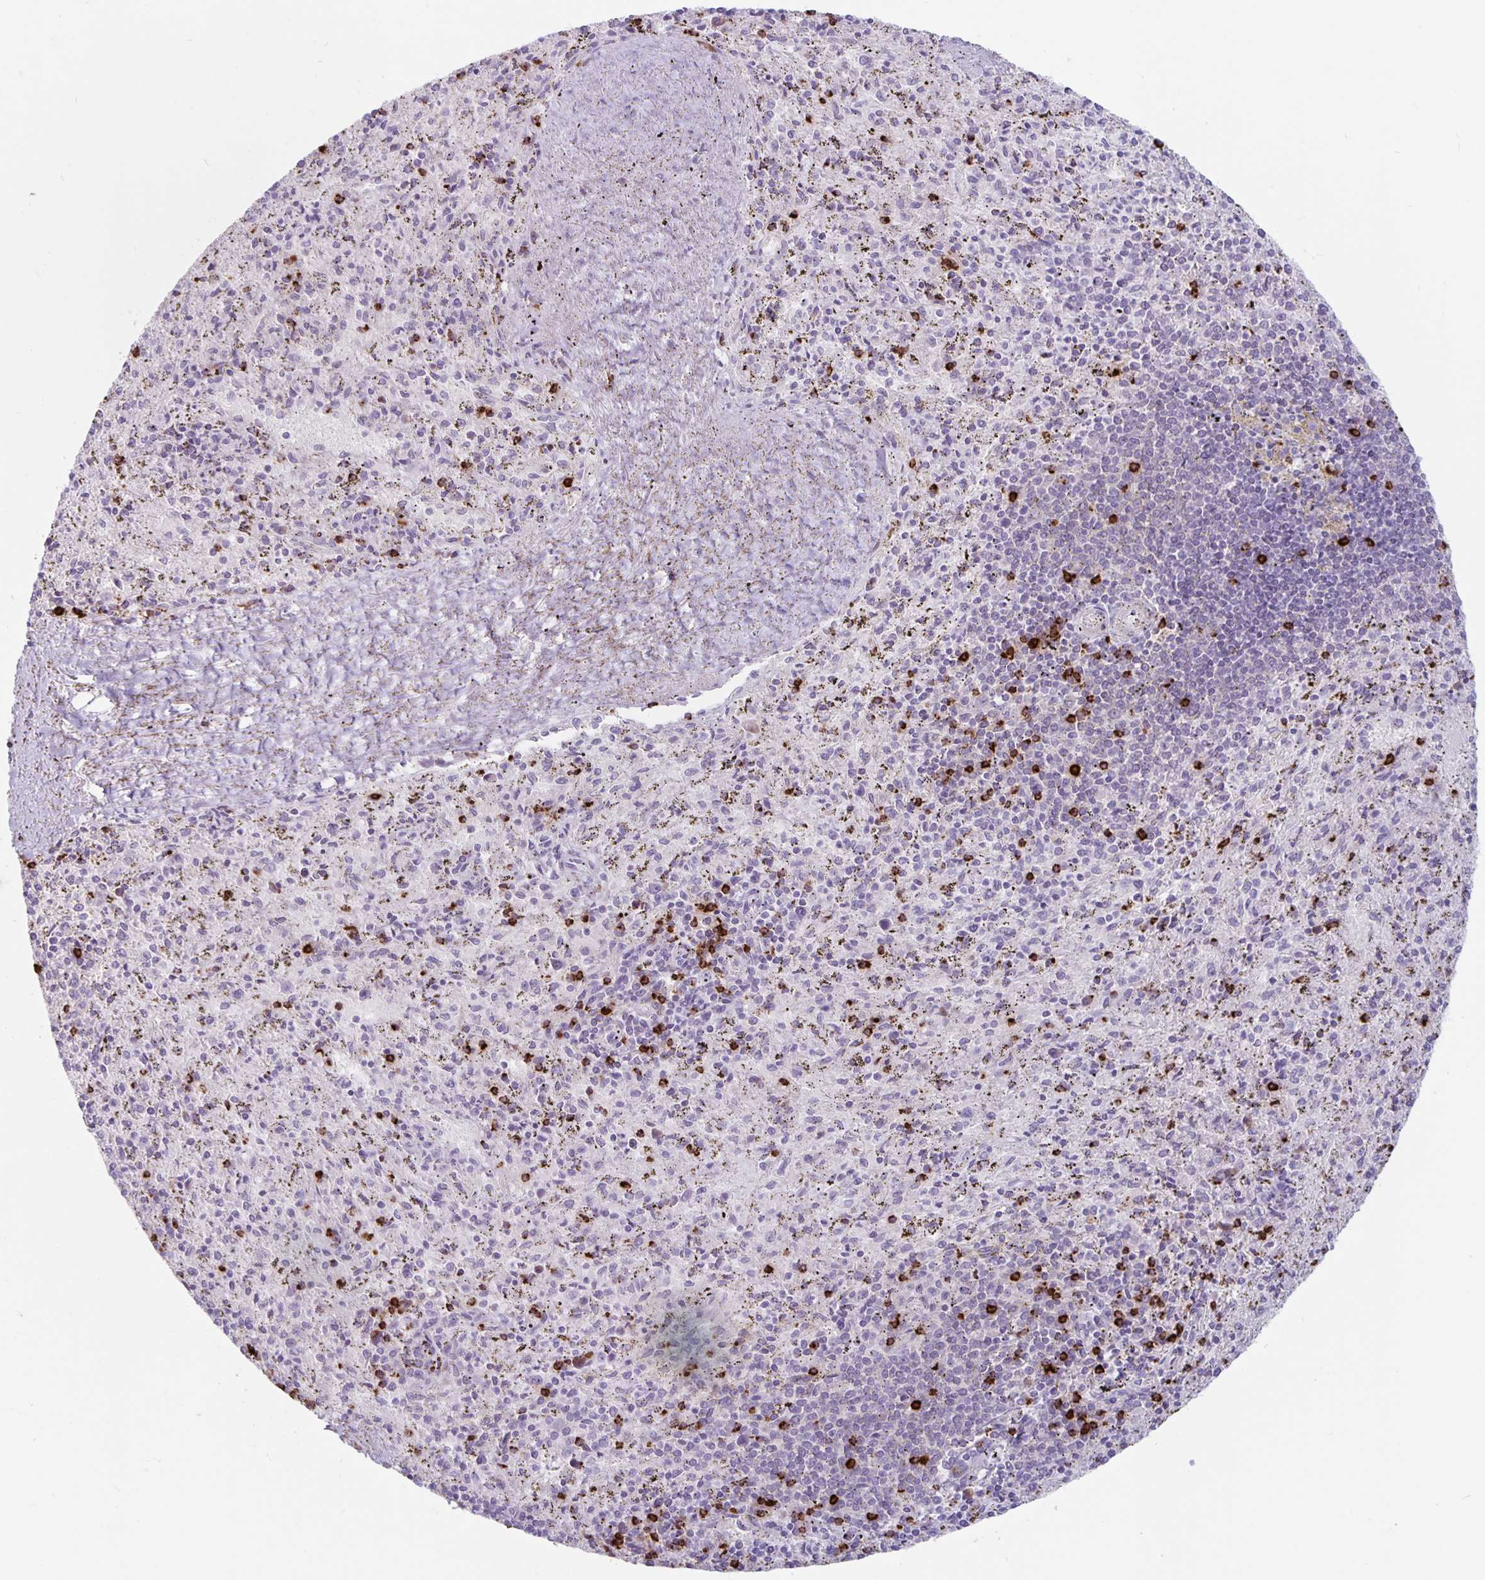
{"staining": {"intensity": "moderate", "quantity": "<25%", "location": "cytoplasmic/membranous"}, "tissue": "spleen", "cell_type": "Cells in red pulp", "image_type": "normal", "snomed": [{"axis": "morphology", "description": "Normal tissue, NOS"}, {"axis": "topography", "description": "Spleen"}], "caption": "Spleen stained with a brown dye demonstrates moderate cytoplasmic/membranous positive expression in approximately <25% of cells in red pulp.", "gene": "GZMK", "patient": {"sex": "male", "age": 57}}